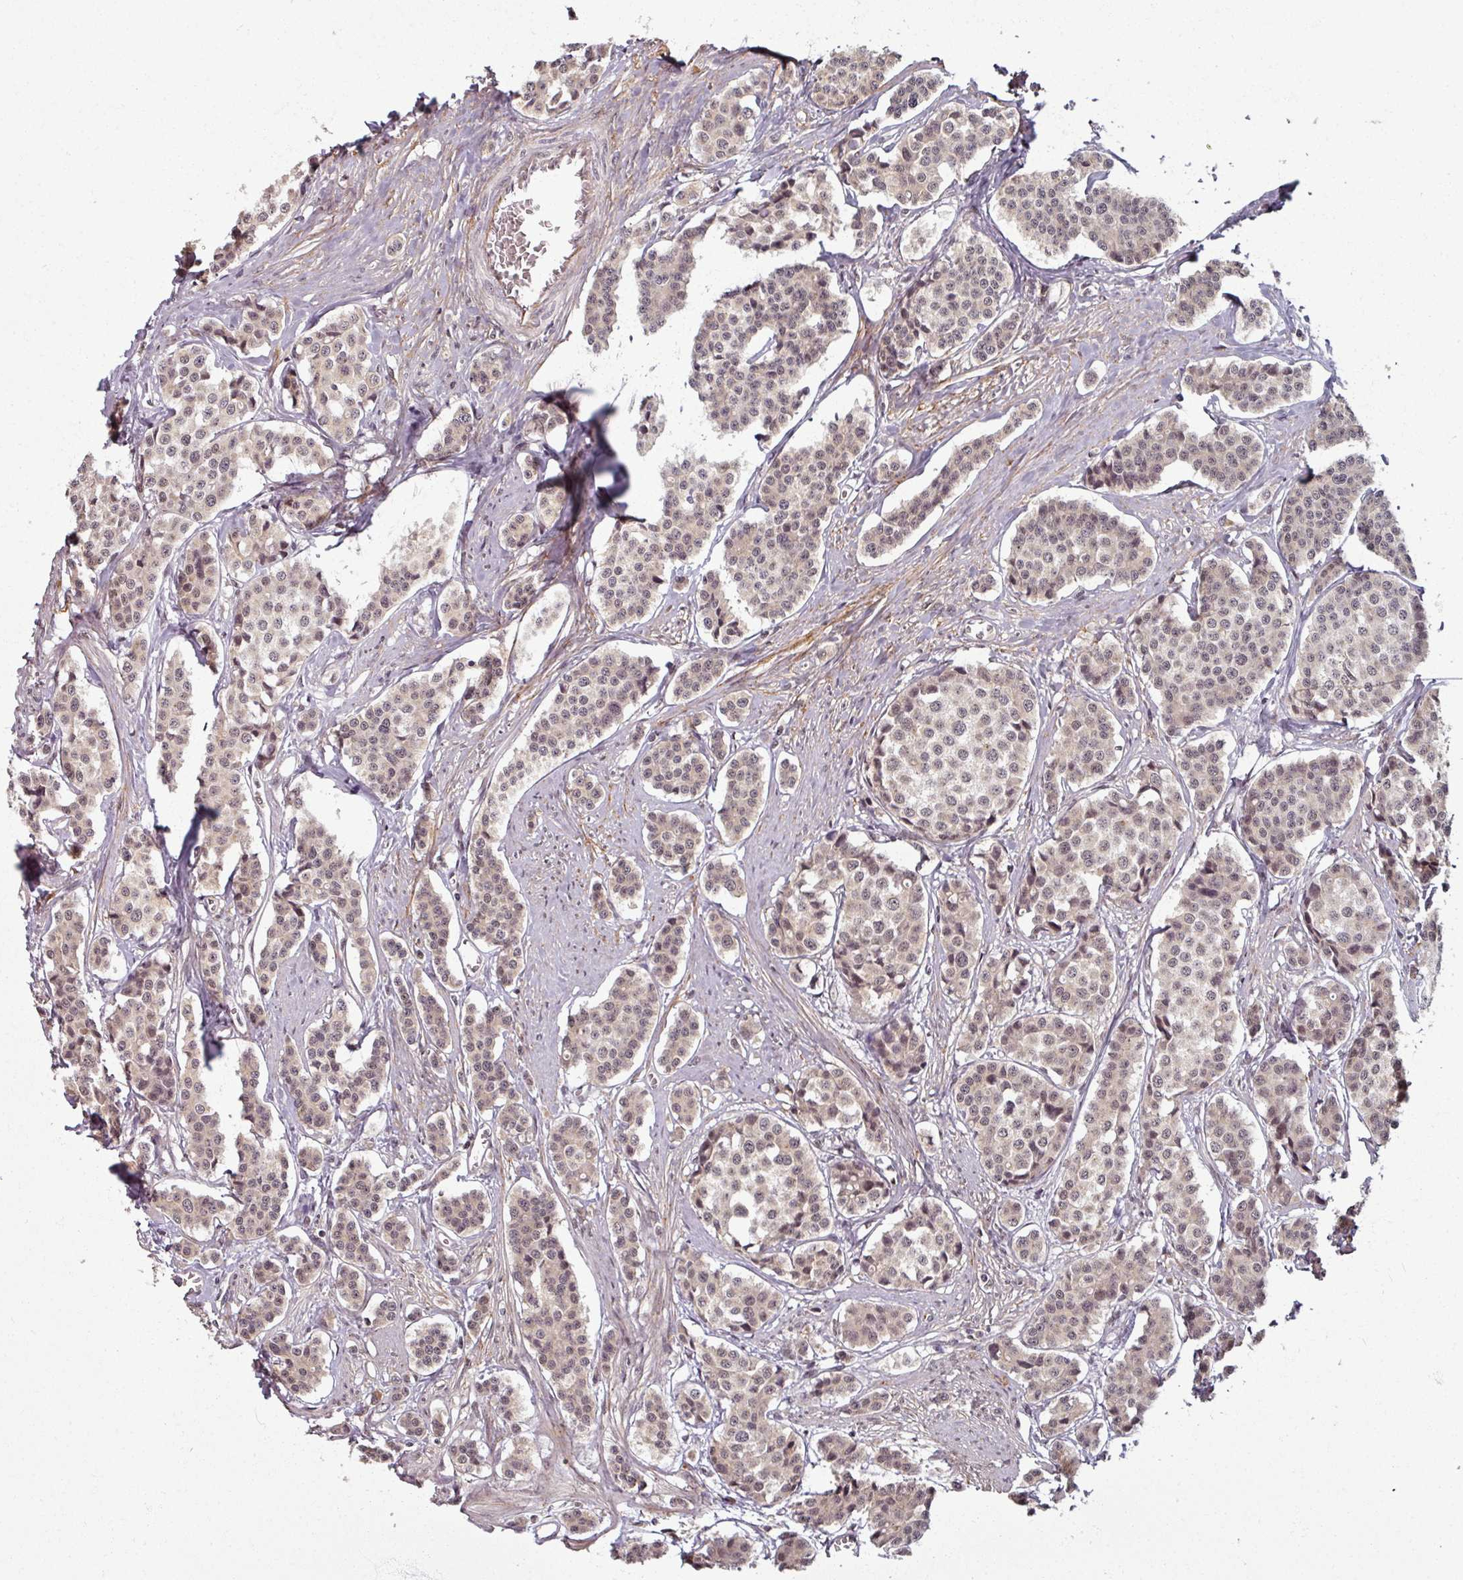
{"staining": {"intensity": "weak", "quantity": ">75%", "location": "nuclear"}, "tissue": "carcinoid", "cell_type": "Tumor cells", "image_type": "cancer", "snomed": [{"axis": "morphology", "description": "Carcinoid, malignant, NOS"}, {"axis": "topography", "description": "Small intestine"}], "caption": "Protein expression analysis of carcinoid reveals weak nuclear staining in about >75% of tumor cells.", "gene": "POLR2G", "patient": {"sex": "male", "age": 60}}